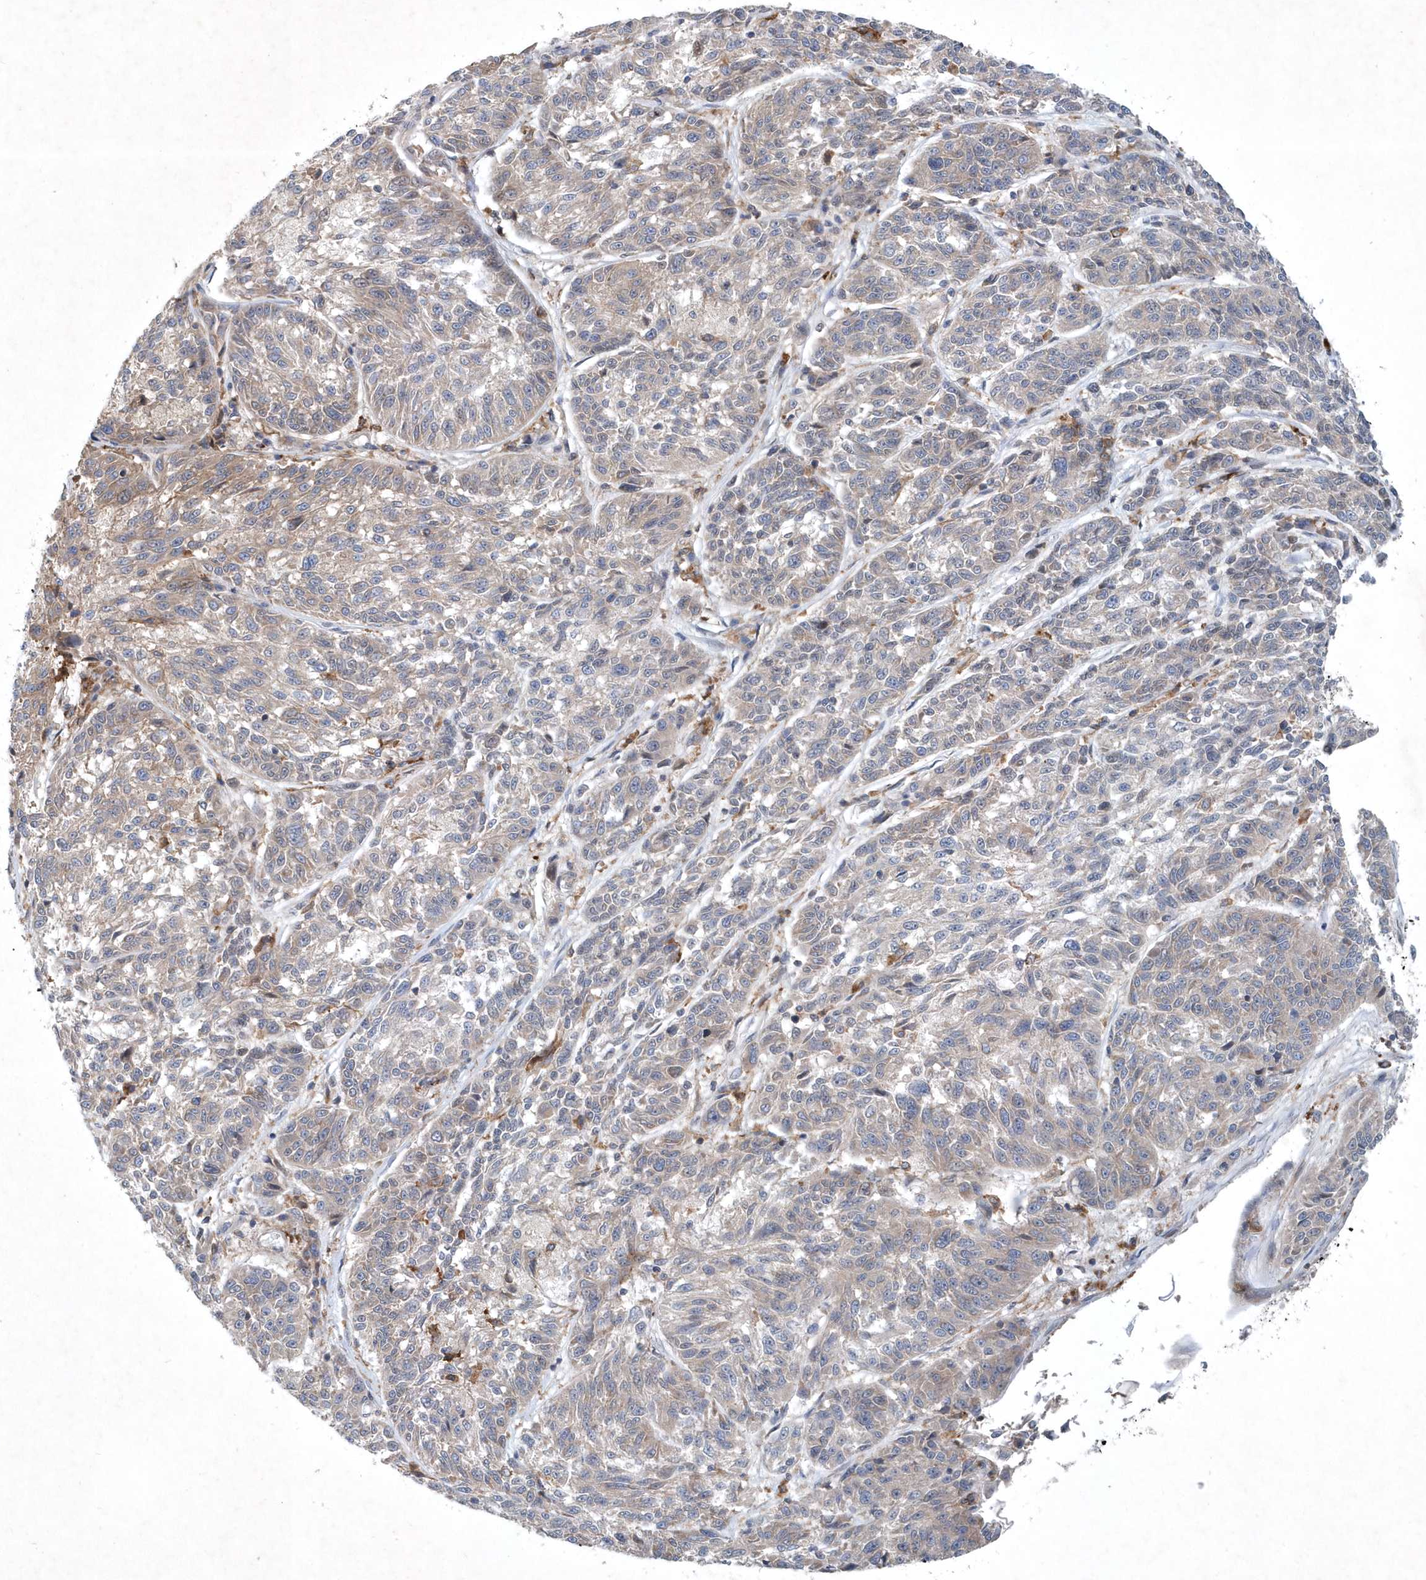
{"staining": {"intensity": "negative", "quantity": "none", "location": "none"}, "tissue": "melanoma", "cell_type": "Tumor cells", "image_type": "cancer", "snomed": [{"axis": "morphology", "description": "Malignant melanoma, NOS"}, {"axis": "topography", "description": "Skin"}], "caption": "Tumor cells show no significant positivity in melanoma. (Immunohistochemistry (ihc), brightfield microscopy, high magnification).", "gene": "P2RY10", "patient": {"sex": "male", "age": 53}}